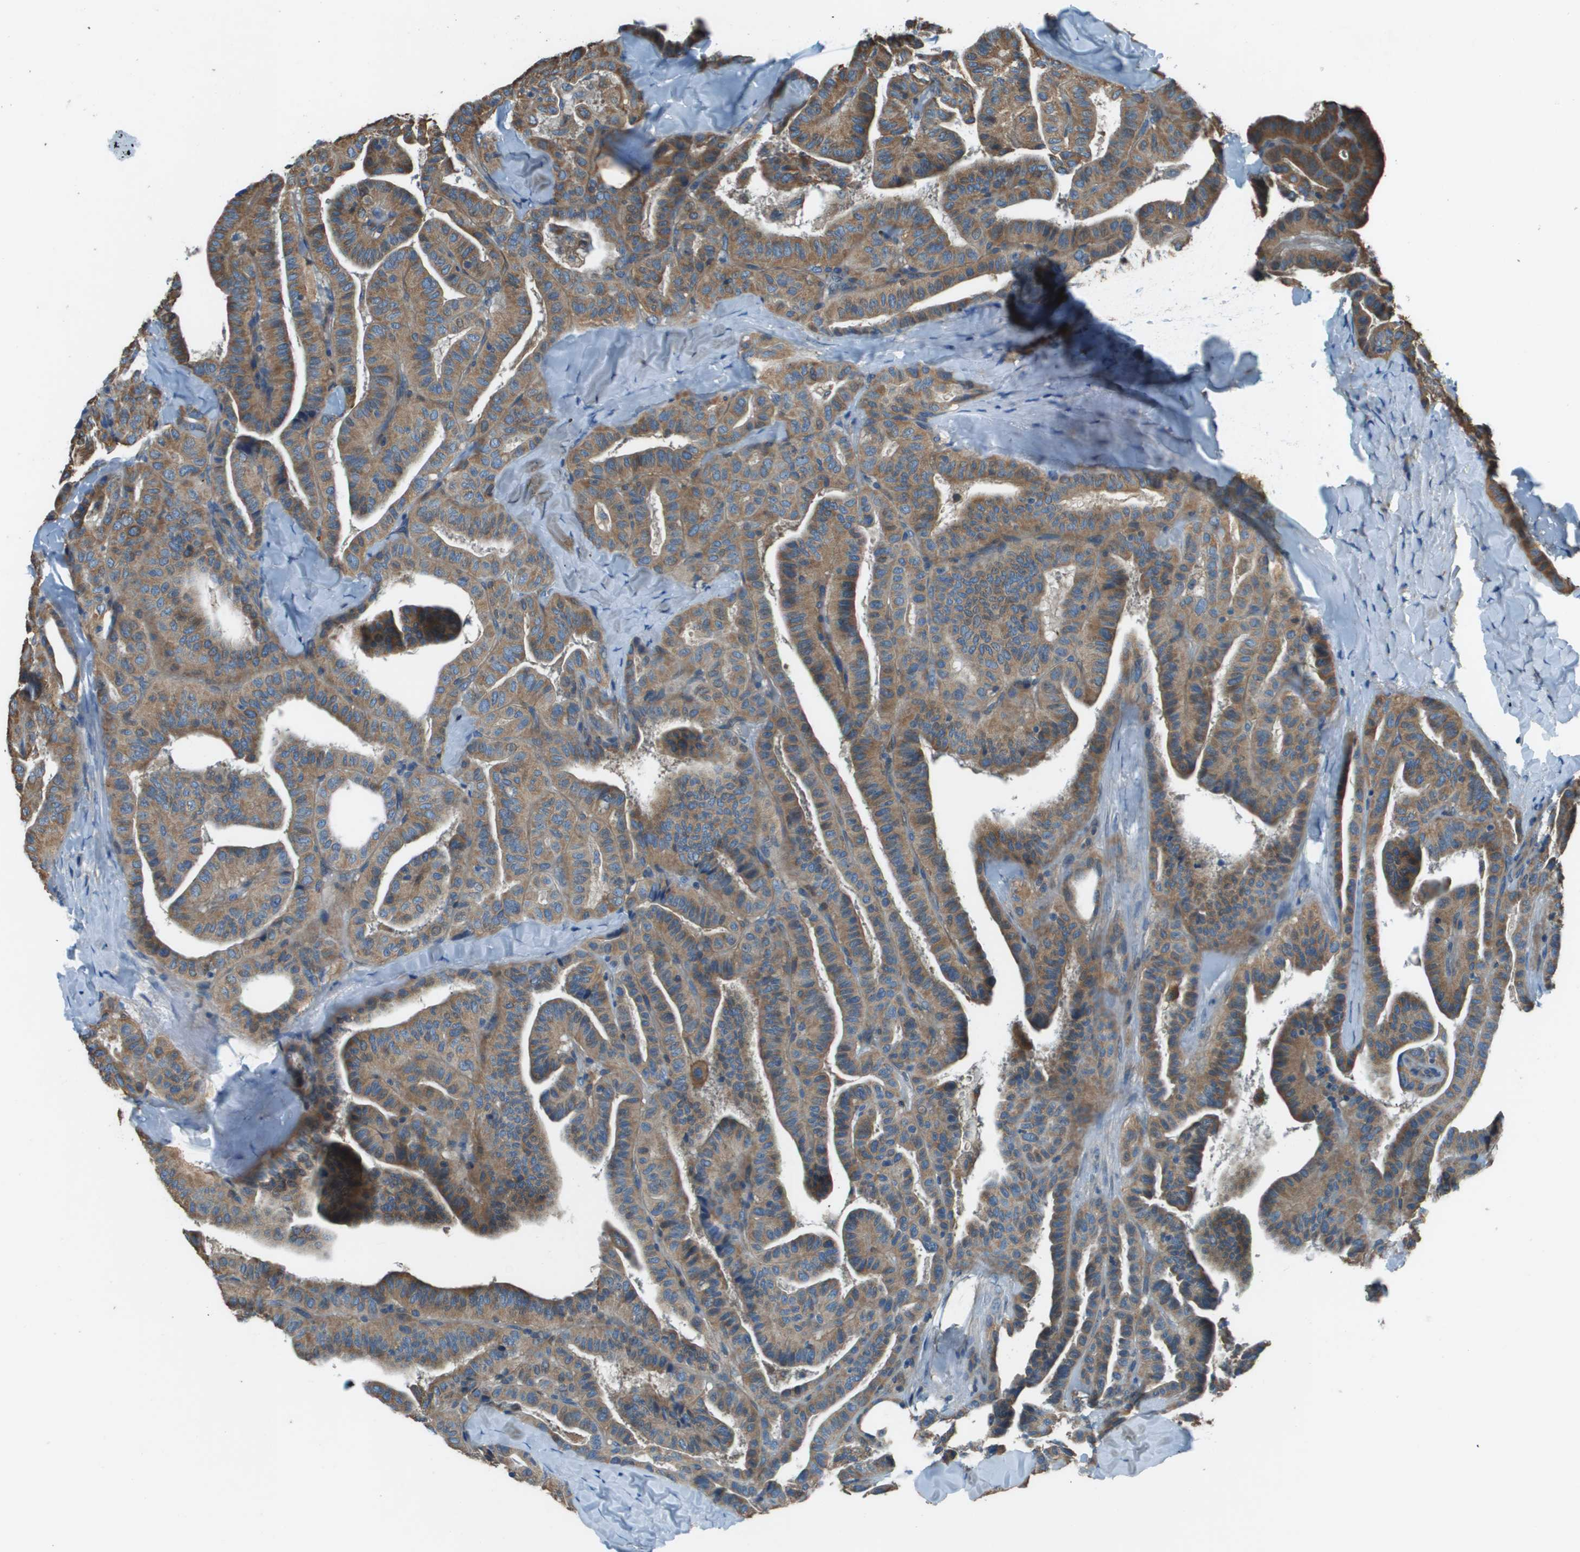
{"staining": {"intensity": "moderate", "quantity": ">75%", "location": "cytoplasmic/membranous"}, "tissue": "thyroid cancer", "cell_type": "Tumor cells", "image_type": "cancer", "snomed": [{"axis": "morphology", "description": "Papillary adenocarcinoma, NOS"}, {"axis": "topography", "description": "Thyroid gland"}], "caption": "Thyroid papillary adenocarcinoma tissue exhibits moderate cytoplasmic/membranous expression in about >75% of tumor cells (brown staining indicates protein expression, while blue staining denotes nuclei).", "gene": "TMEM51", "patient": {"sex": "male", "age": 77}}